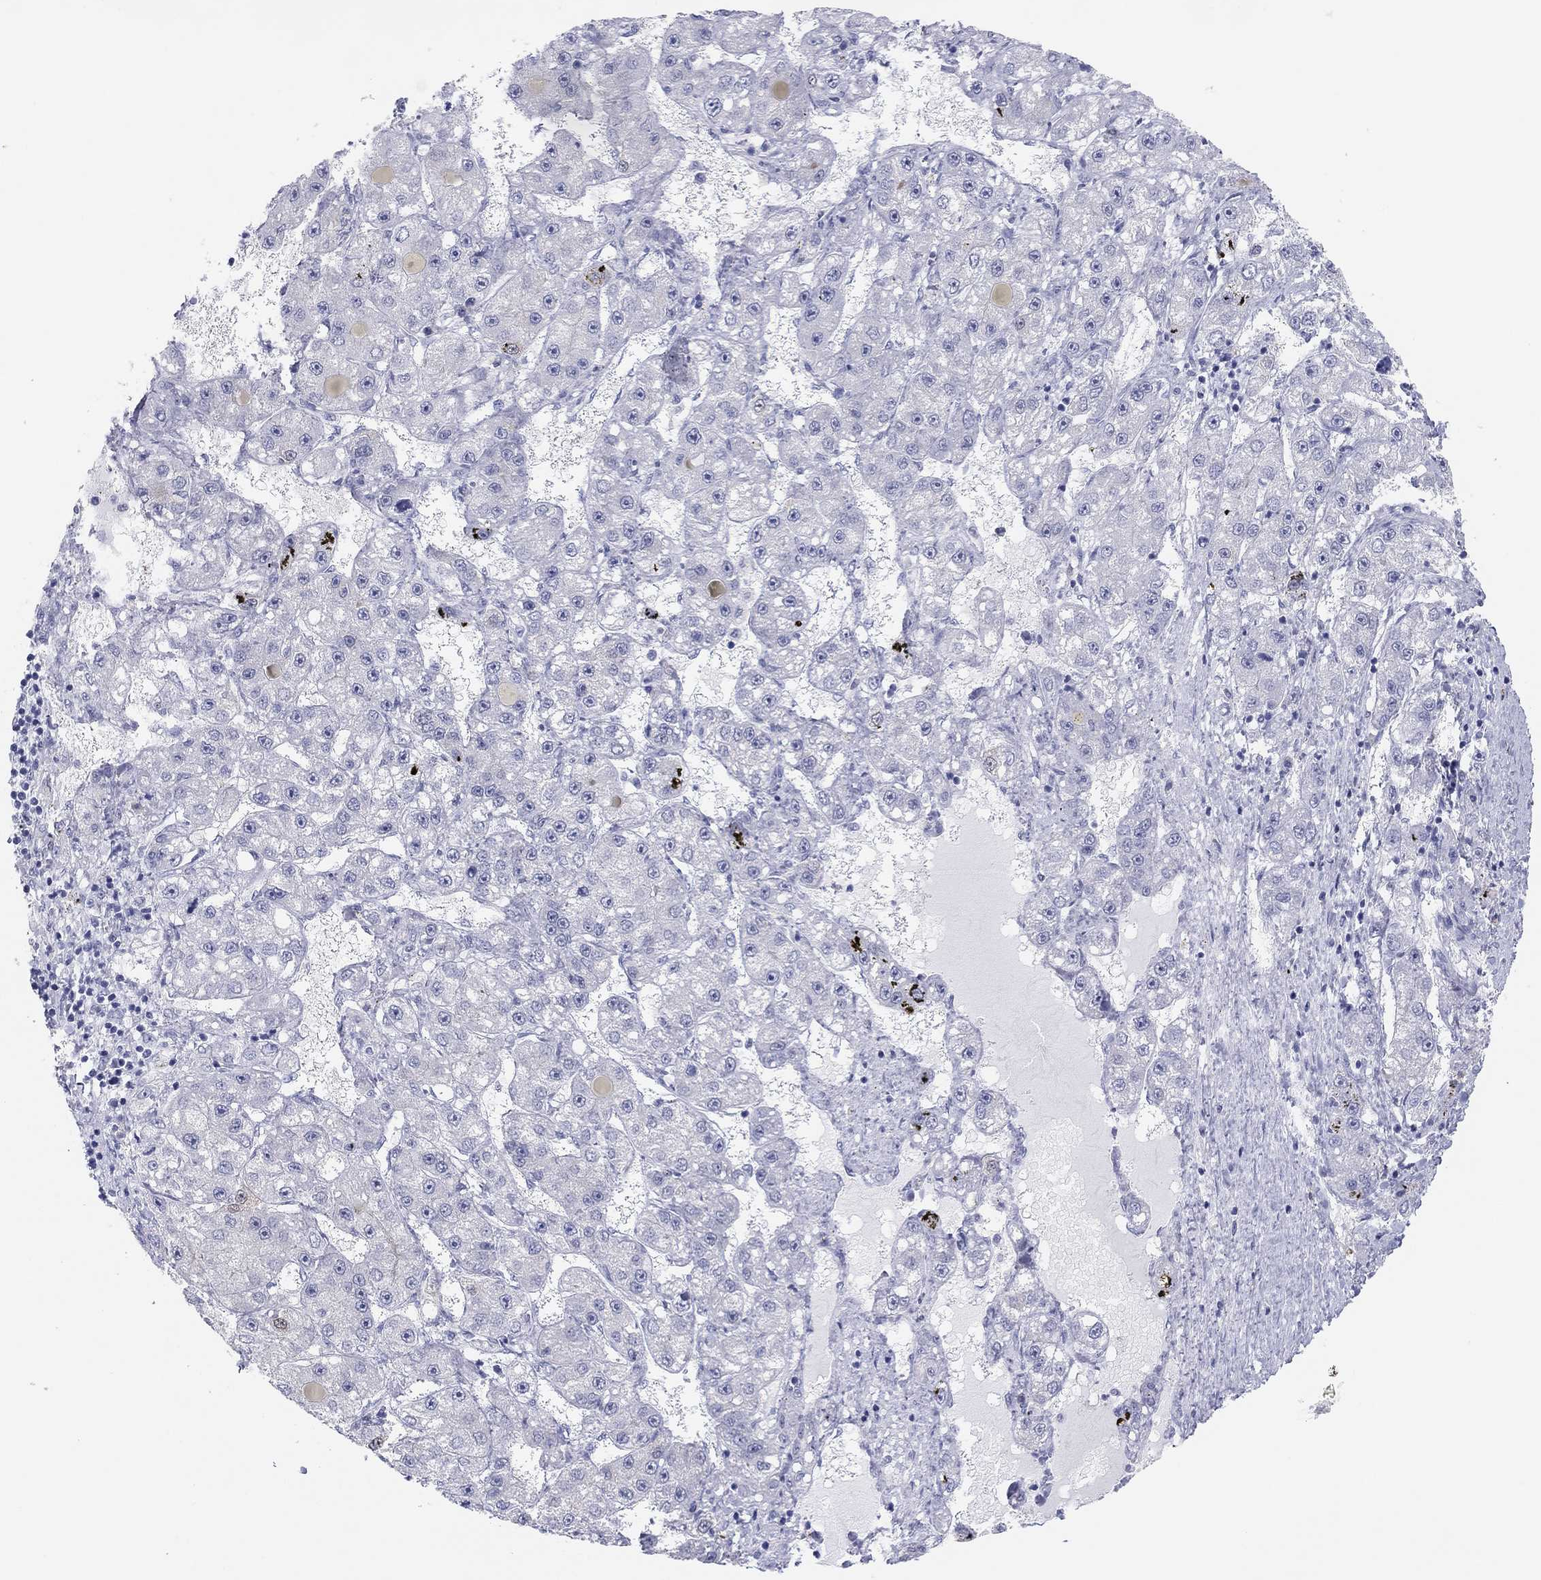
{"staining": {"intensity": "negative", "quantity": "none", "location": "none"}, "tissue": "liver cancer", "cell_type": "Tumor cells", "image_type": "cancer", "snomed": [{"axis": "morphology", "description": "Carcinoma, Hepatocellular, NOS"}, {"axis": "topography", "description": "Liver"}], "caption": "A histopathology image of human liver cancer is negative for staining in tumor cells.", "gene": "PDXK", "patient": {"sex": "female", "age": 65}}